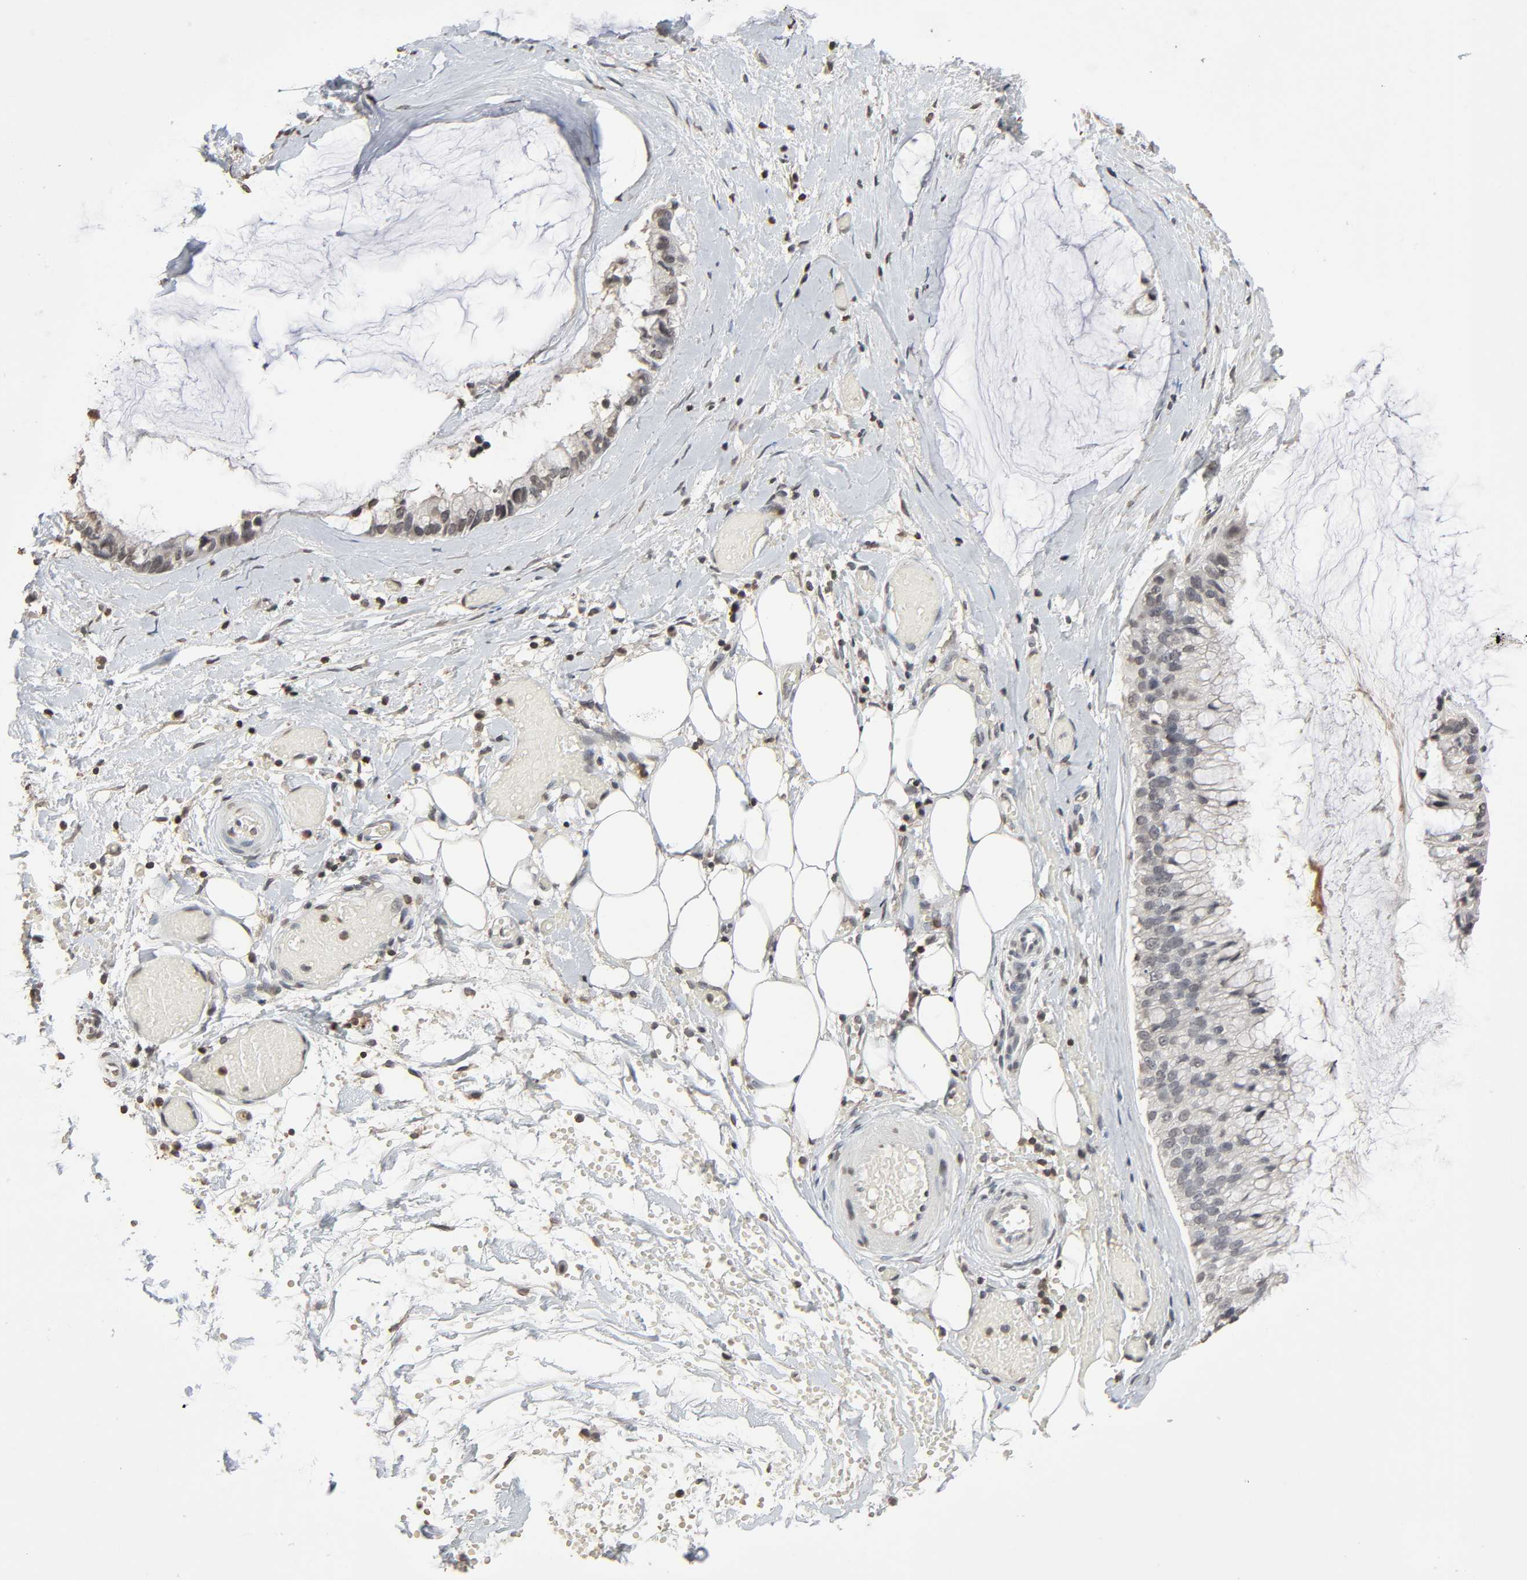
{"staining": {"intensity": "negative", "quantity": "none", "location": "none"}, "tissue": "ovarian cancer", "cell_type": "Tumor cells", "image_type": "cancer", "snomed": [{"axis": "morphology", "description": "Cystadenocarcinoma, mucinous, NOS"}, {"axis": "topography", "description": "Ovary"}], "caption": "A micrograph of ovarian mucinous cystadenocarcinoma stained for a protein shows no brown staining in tumor cells. (DAB IHC visualized using brightfield microscopy, high magnification).", "gene": "STK4", "patient": {"sex": "female", "age": 39}}